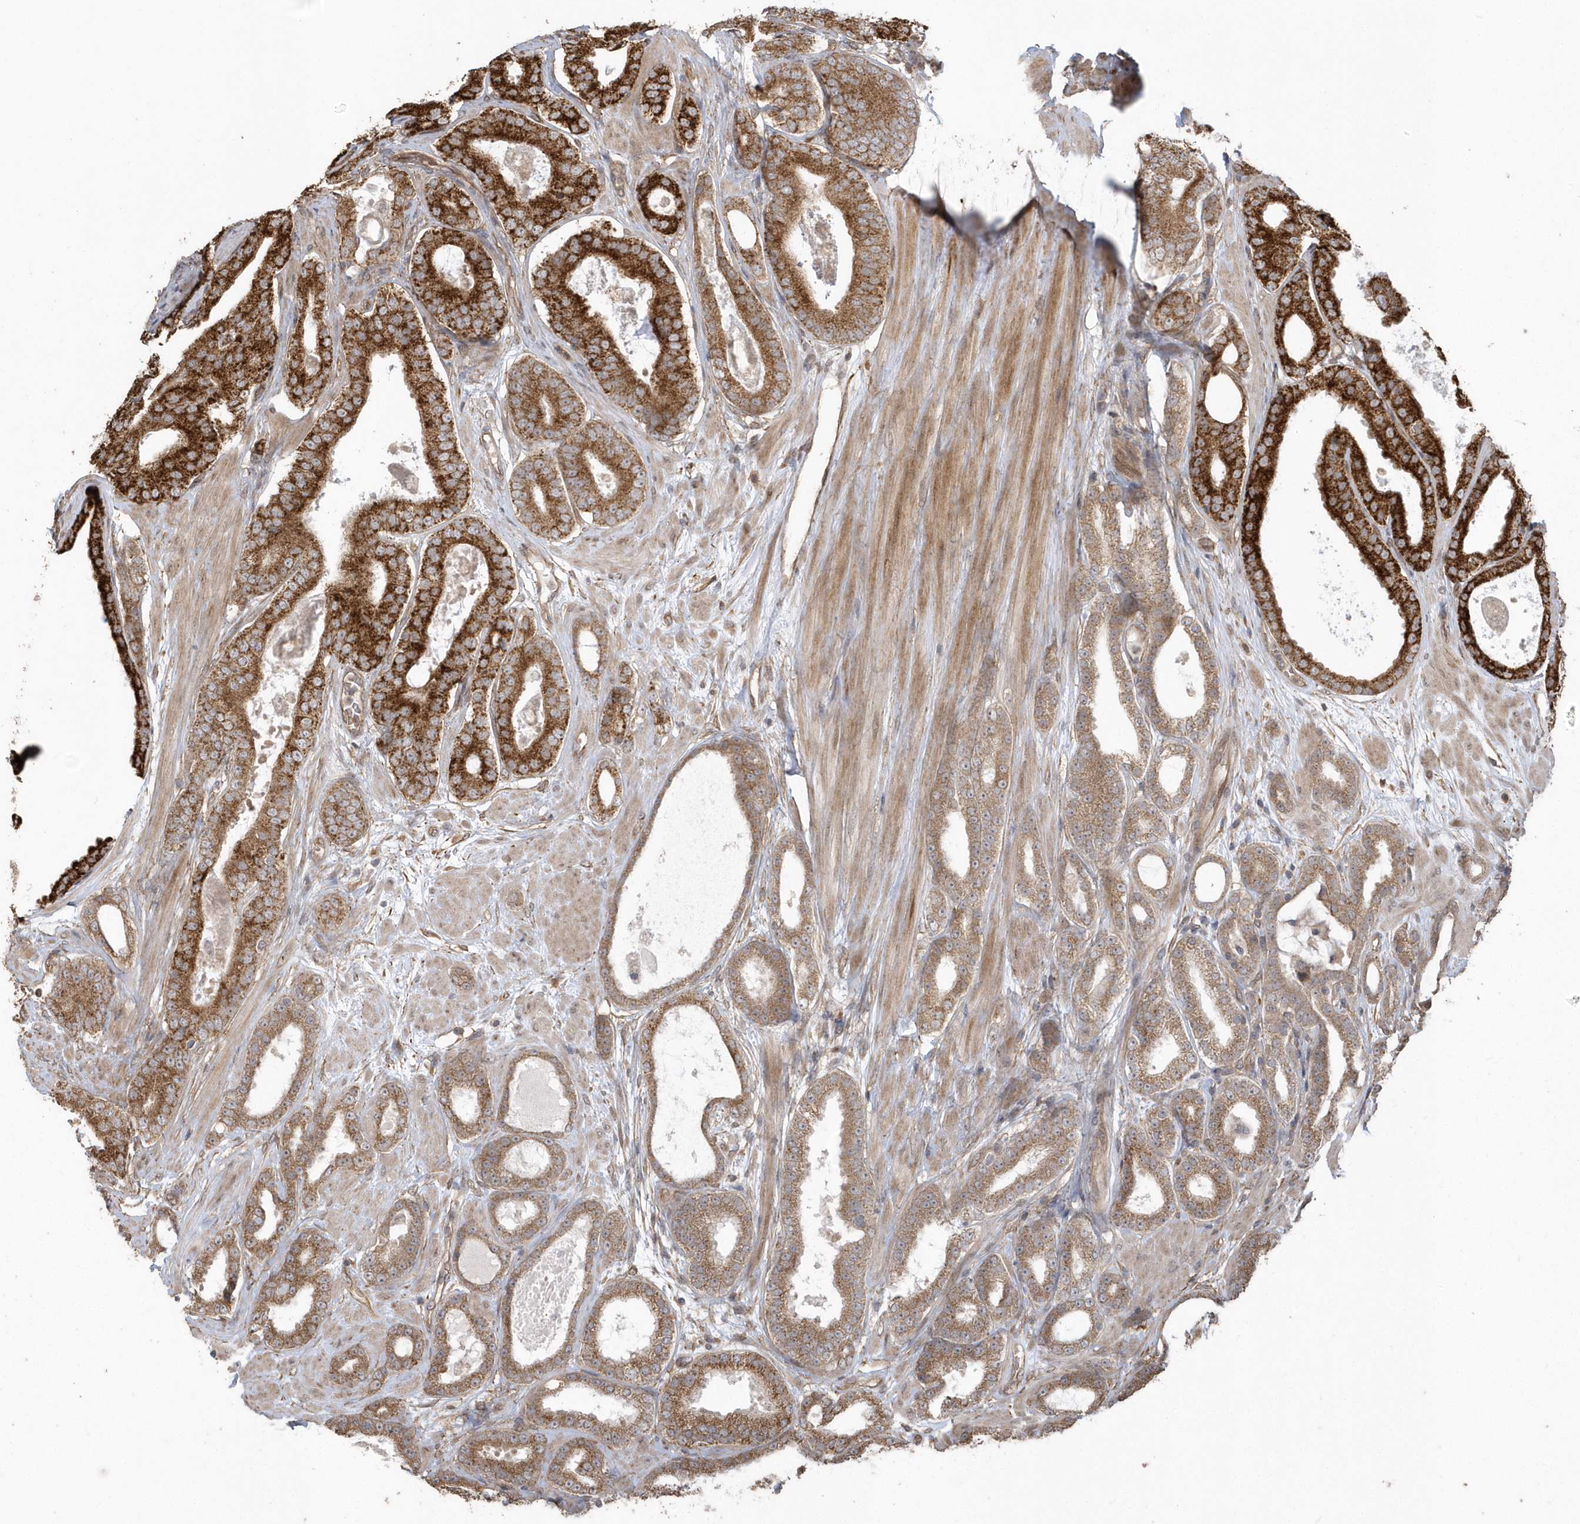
{"staining": {"intensity": "strong", "quantity": "25%-75%", "location": "cytoplasmic/membranous"}, "tissue": "prostate cancer", "cell_type": "Tumor cells", "image_type": "cancer", "snomed": [{"axis": "morphology", "description": "Adenocarcinoma, High grade"}, {"axis": "topography", "description": "Prostate"}], "caption": "Prostate cancer tissue shows strong cytoplasmic/membranous positivity in about 25%-75% of tumor cells (Brightfield microscopy of DAB IHC at high magnification).", "gene": "HERPUD1", "patient": {"sex": "male", "age": 60}}